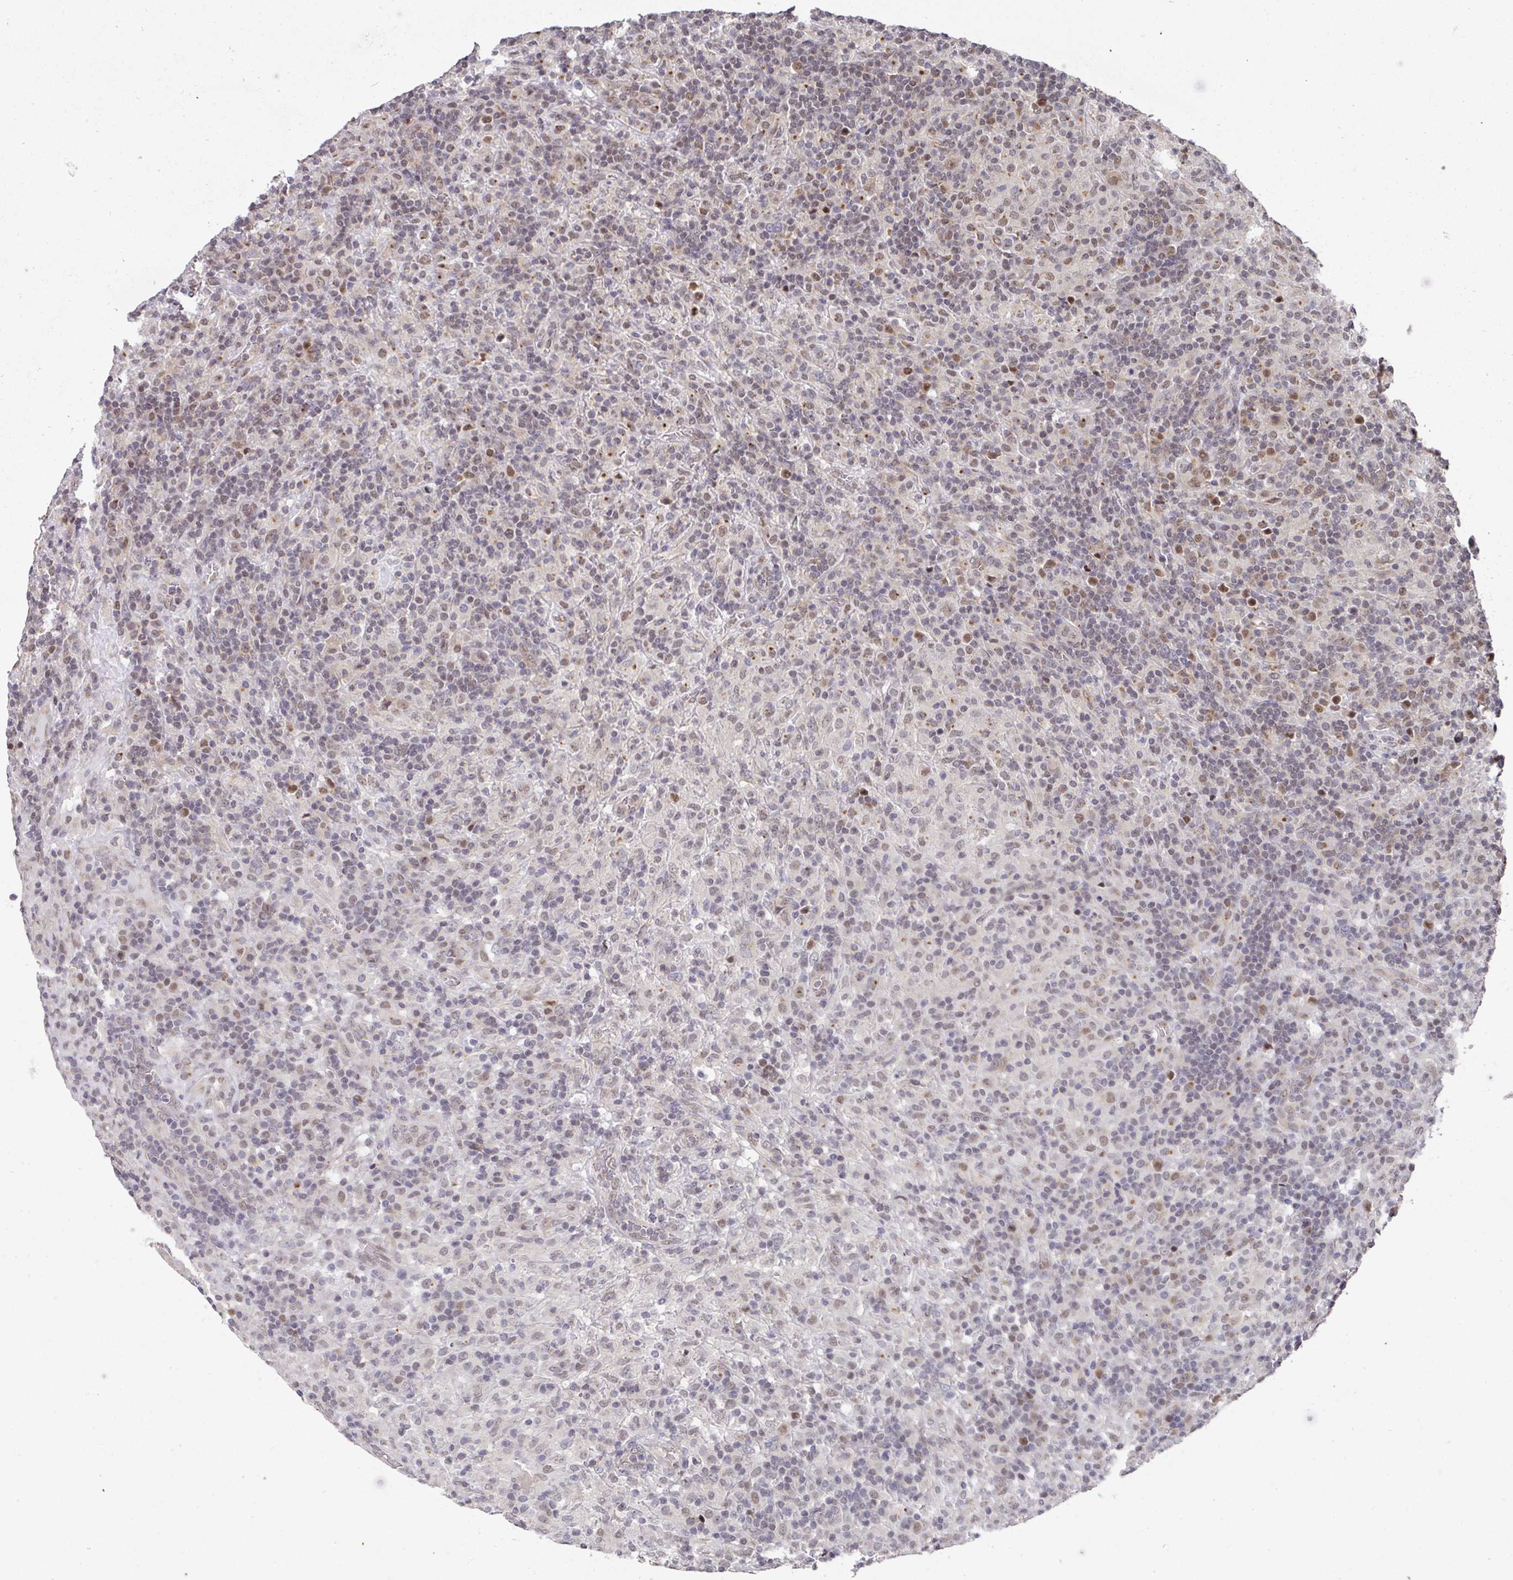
{"staining": {"intensity": "weak", "quantity": "25%-75%", "location": "nuclear"}, "tissue": "lymphoma", "cell_type": "Tumor cells", "image_type": "cancer", "snomed": [{"axis": "morphology", "description": "Hodgkin's disease, NOS"}, {"axis": "topography", "description": "Lymph node"}], "caption": "An image of human lymphoma stained for a protein displays weak nuclear brown staining in tumor cells.", "gene": "C18orf25", "patient": {"sex": "male", "age": 70}}